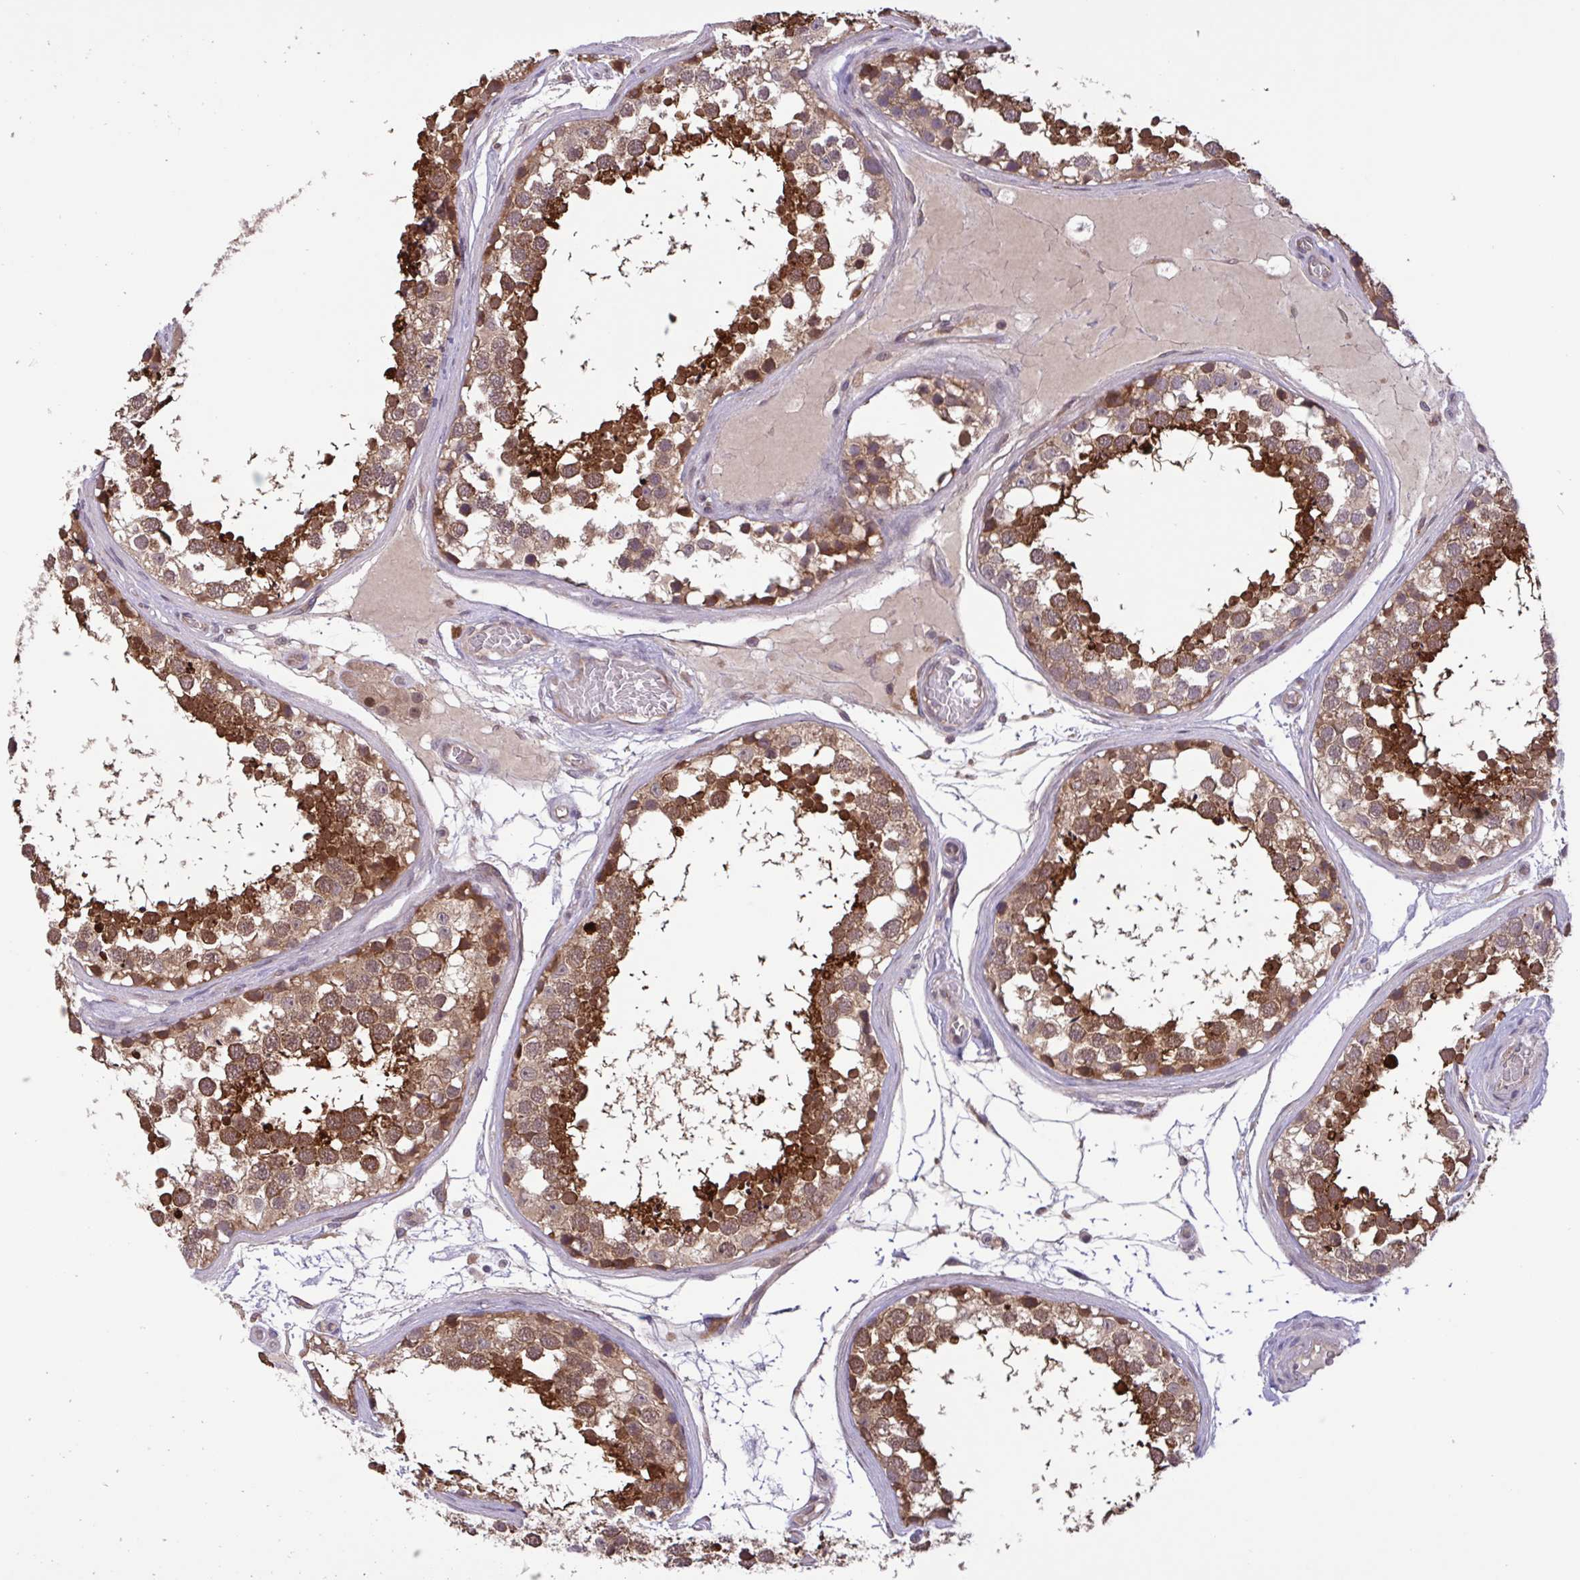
{"staining": {"intensity": "strong", "quantity": ">75%", "location": "cytoplasmic/membranous"}, "tissue": "testis", "cell_type": "Cells in seminiferous ducts", "image_type": "normal", "snomed": [{"axis": "morphology", "description": "Normal tissue, NOS"}, {"axis": "morphology", "description": "Seminoma, NOS"}, {"axis": "topography", "description": "Testis"}], "caption": "Cells in seminiferous ducts demonstrate high levels of strong cytoplasmic/membranous expression in approximately >75% of cells in normal testis.", "gene": "INTS10", "patient": {"sex": "male", "age": 65}}